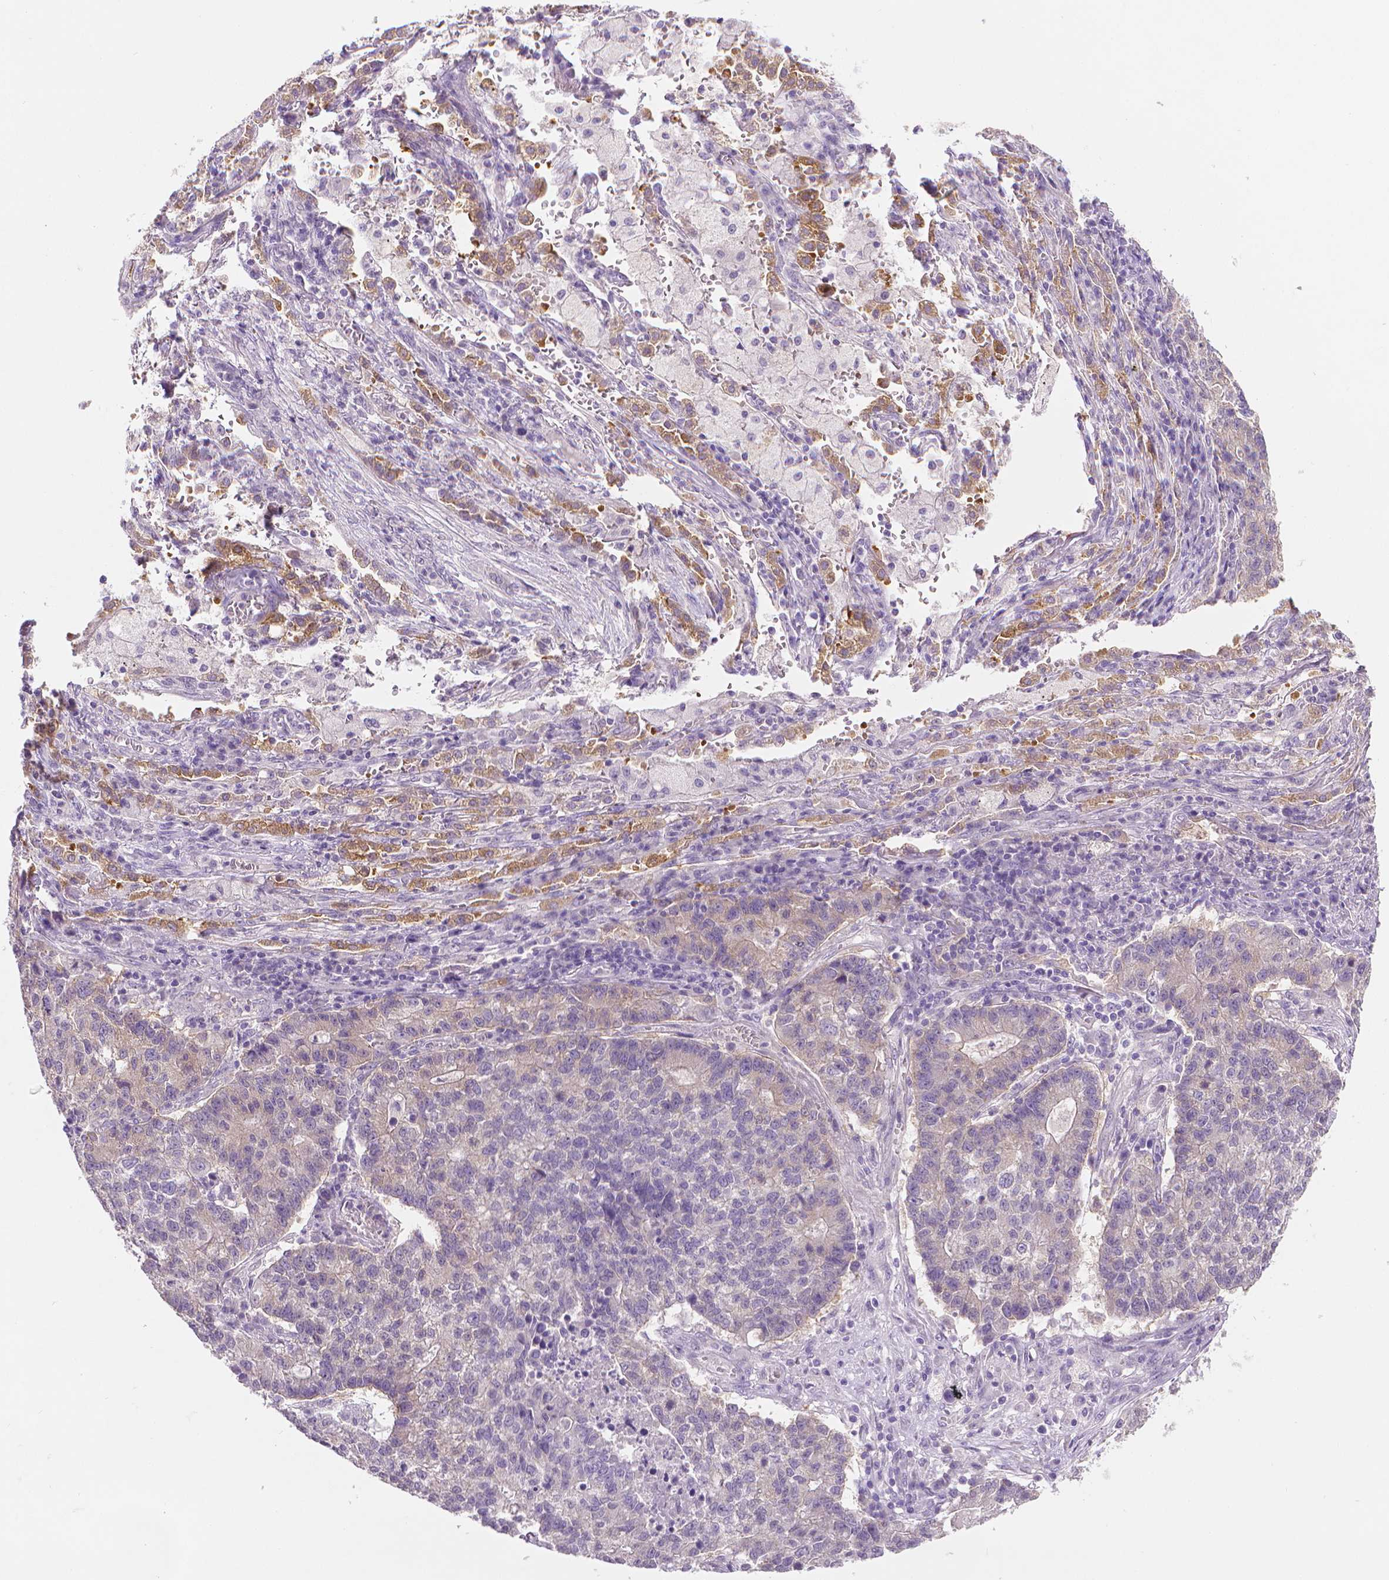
{"staining": {"intensity": "negative", "quantity": "none", "location": "none"}, "tissue": "lung cancer", "cell_type": "Tumor cells", "image_type": "cancer", "snomed": [{"axis": "morphology", "description": "Adenocarcinoma, NOS"}, {"axis": "topography", "description": "Lung"}], "caption": "This is an immunohistochemistry photomicrograph of human adenocarcinoma (lung). There is no expression in tumor cells.", "gene": "FASN", "patient": {"sex": "male", "age": 57}}